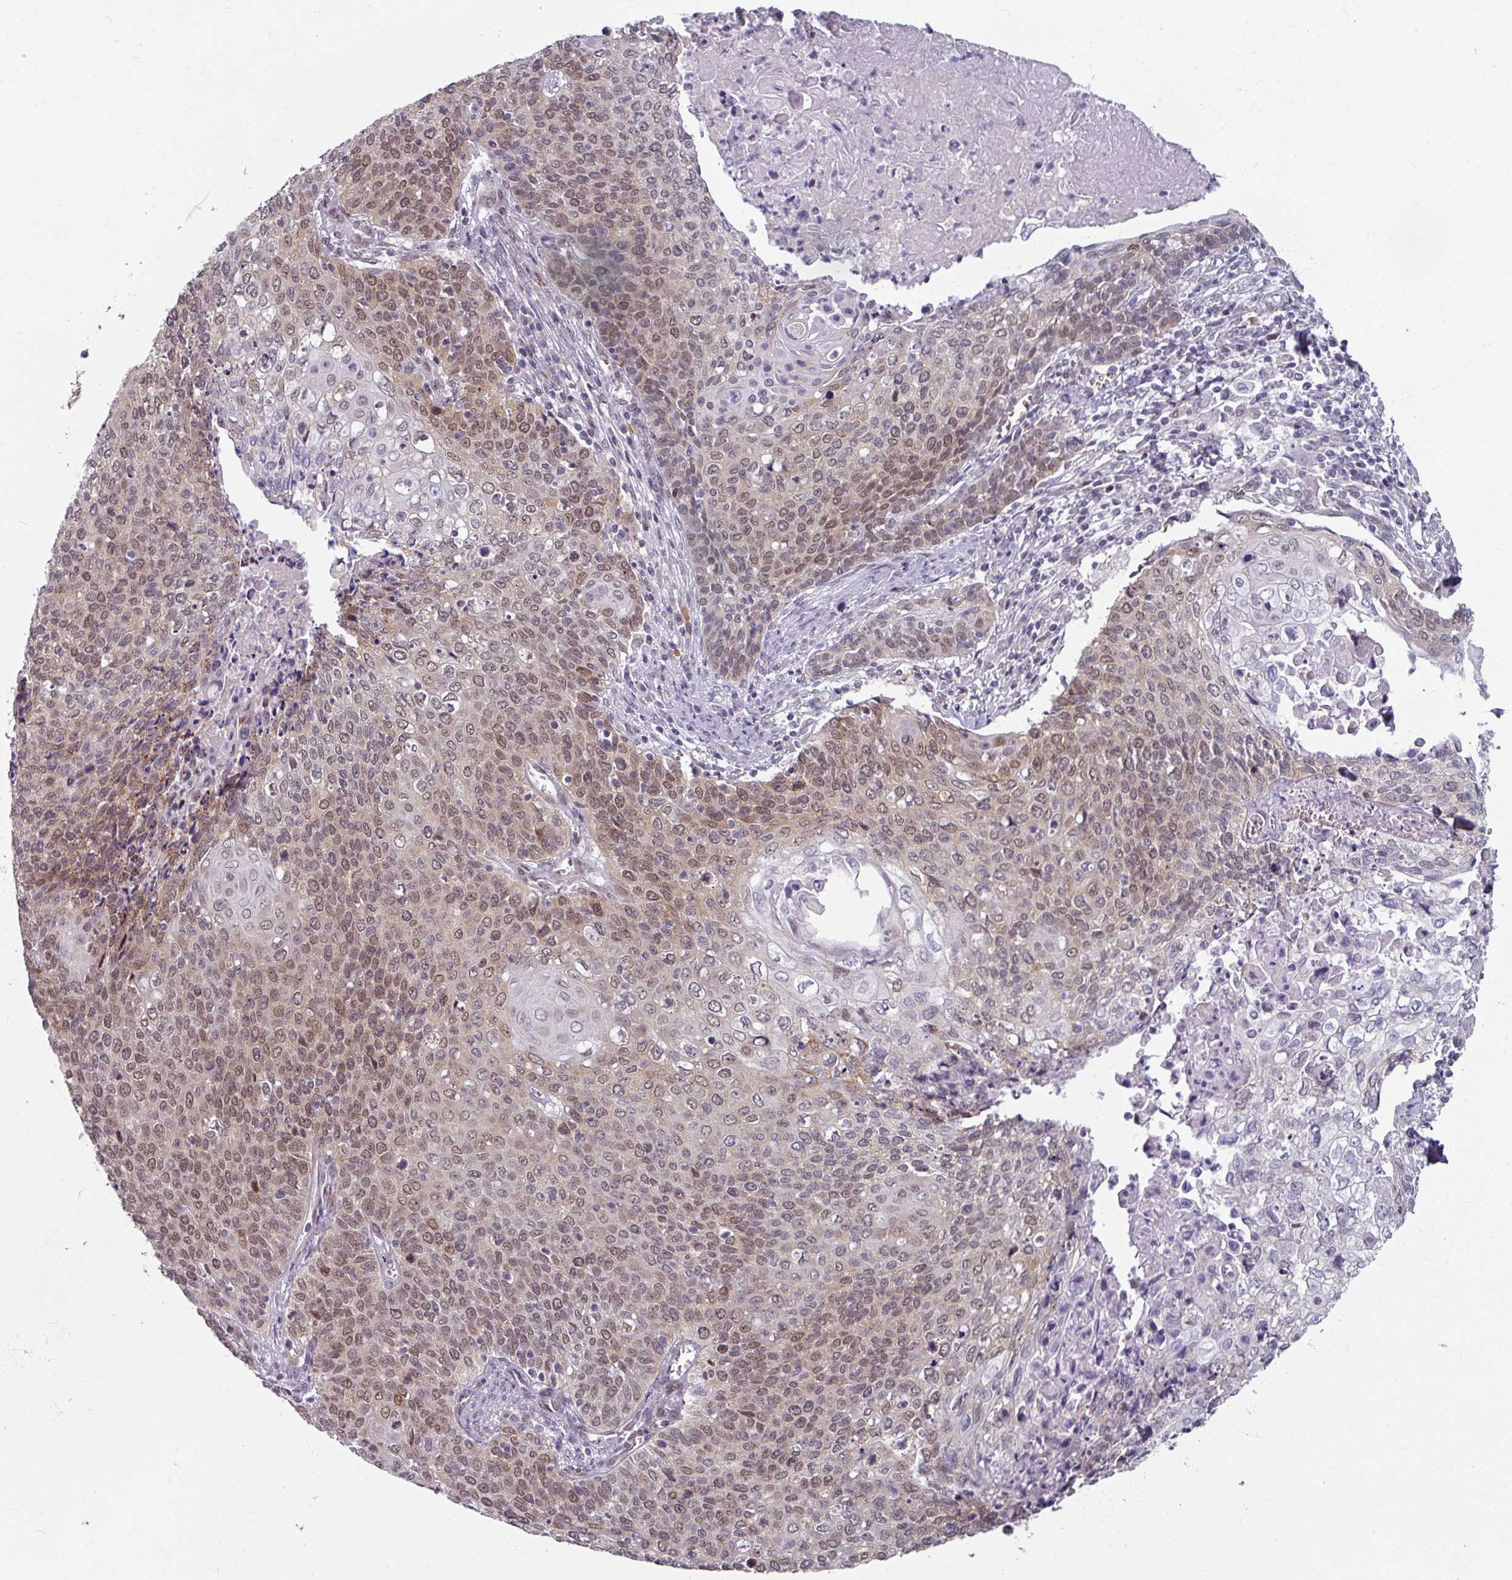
{"staining": {"intensity": "moderate", "quantity": ">75%", "location": "nuclear"}, "tissue": "cervical cancer", "cell_type": "Tumor cells", "image_type": "cancer", "snomed": [{"axis": "morphology", "description": "Squamous cell carcinoma, NOS"}, {"axis": "topography", "description": "Cervix"}], "caption": "Squamous cell carcinoma (cervical) stained with a brown dye demonstrates moderate nuclear positive staining in approximately >75% of tumor cells.", "gene": "RIPOR3", "patient": {"sex": "female", "age": 39}}